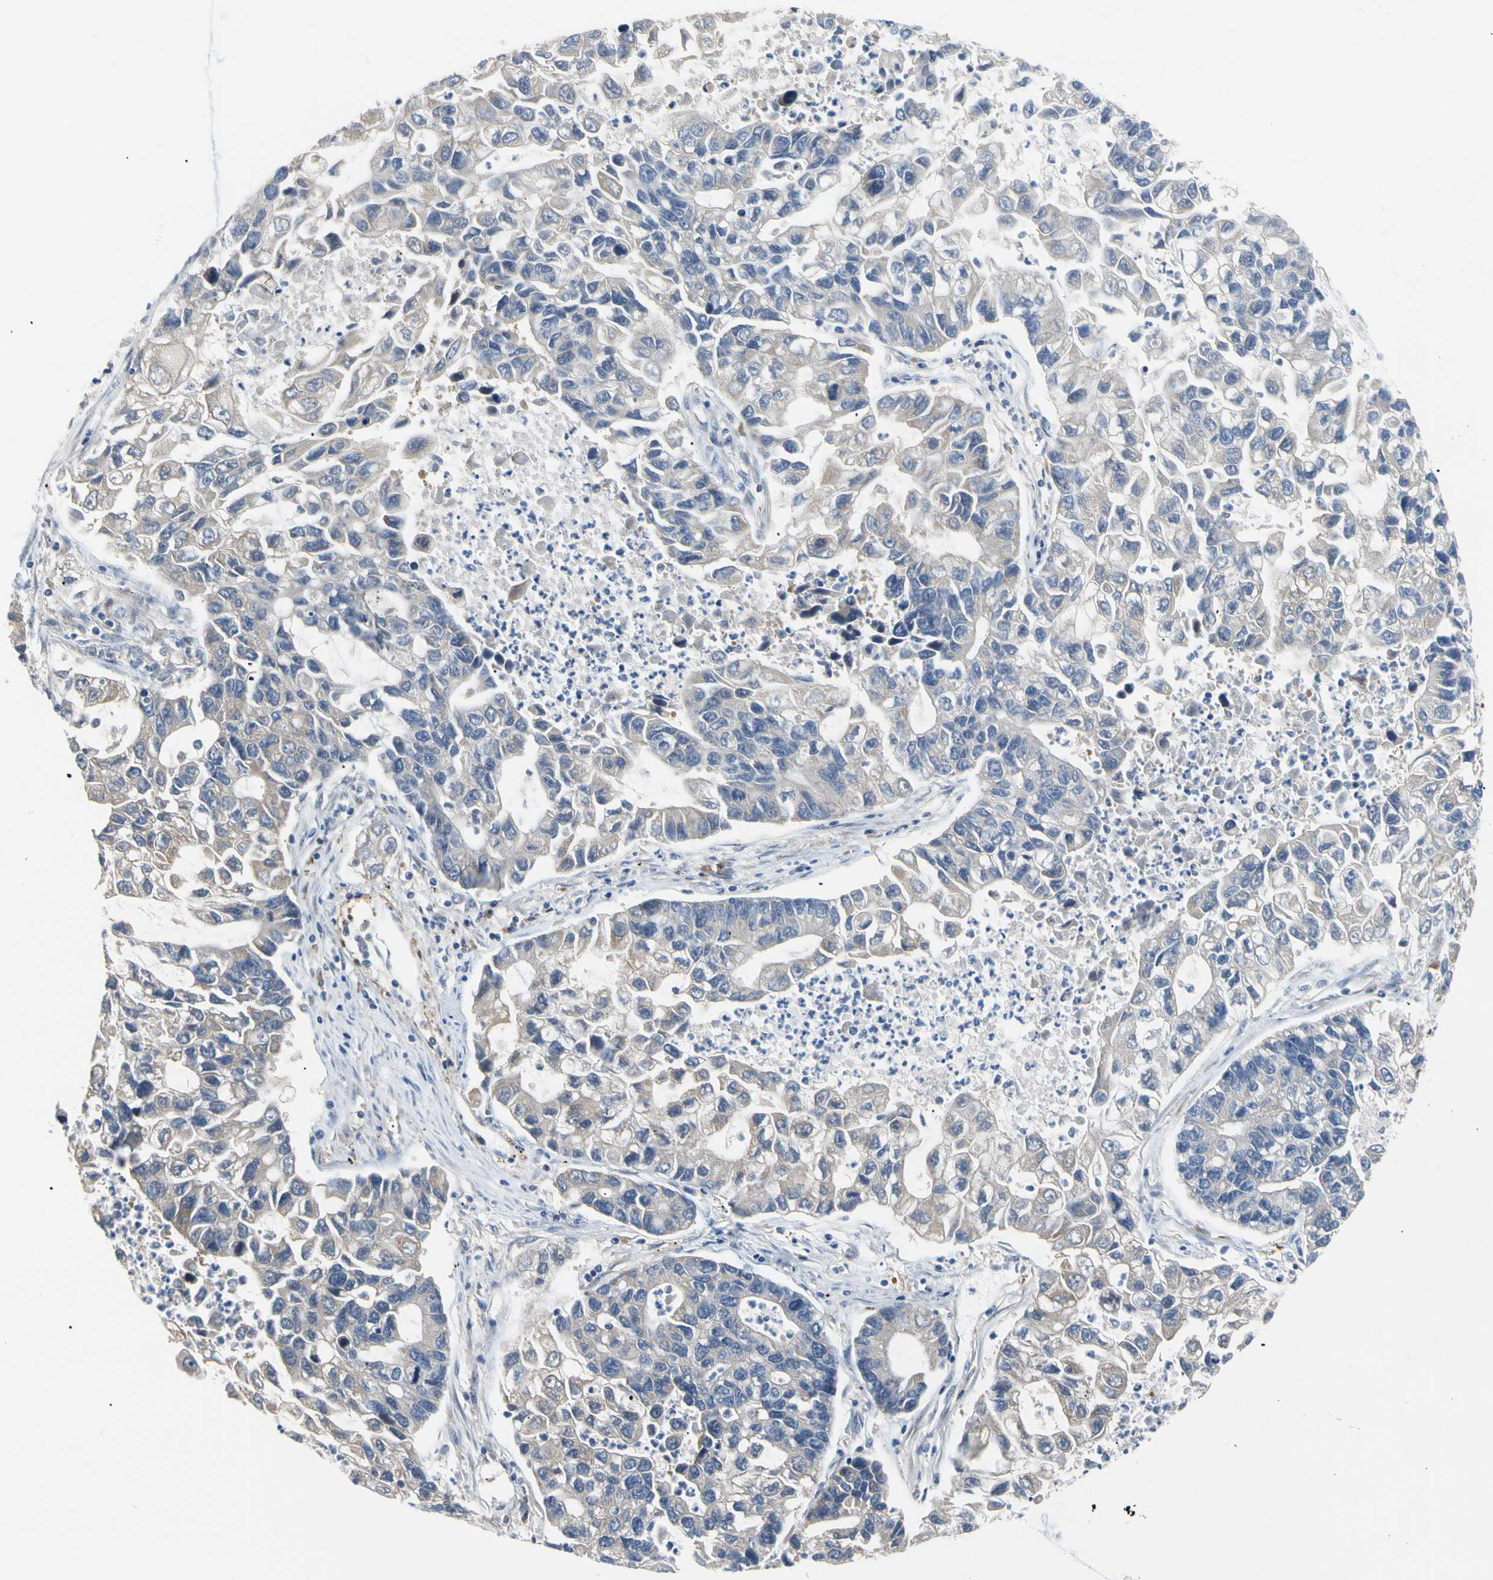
{"staining": {"intensity": "weak", "quantity": "<25%", "location": "cytoplasmic/membranous"}, "tissue": "lung cancer", "cell_type": "Tumor cells", "image_type": "cancer", "snomed": [{"axis": "morphology", "description": "Adenocarcinoma, NOS"}, {"axis": "topography", "description": "Lung"}], "caption": "An IHC image of lung cancer is shown. There is no staining in tumor cells of lung cancer.", "gene": "SEC23B", "patient": {"sex": "female", "age": 51}}